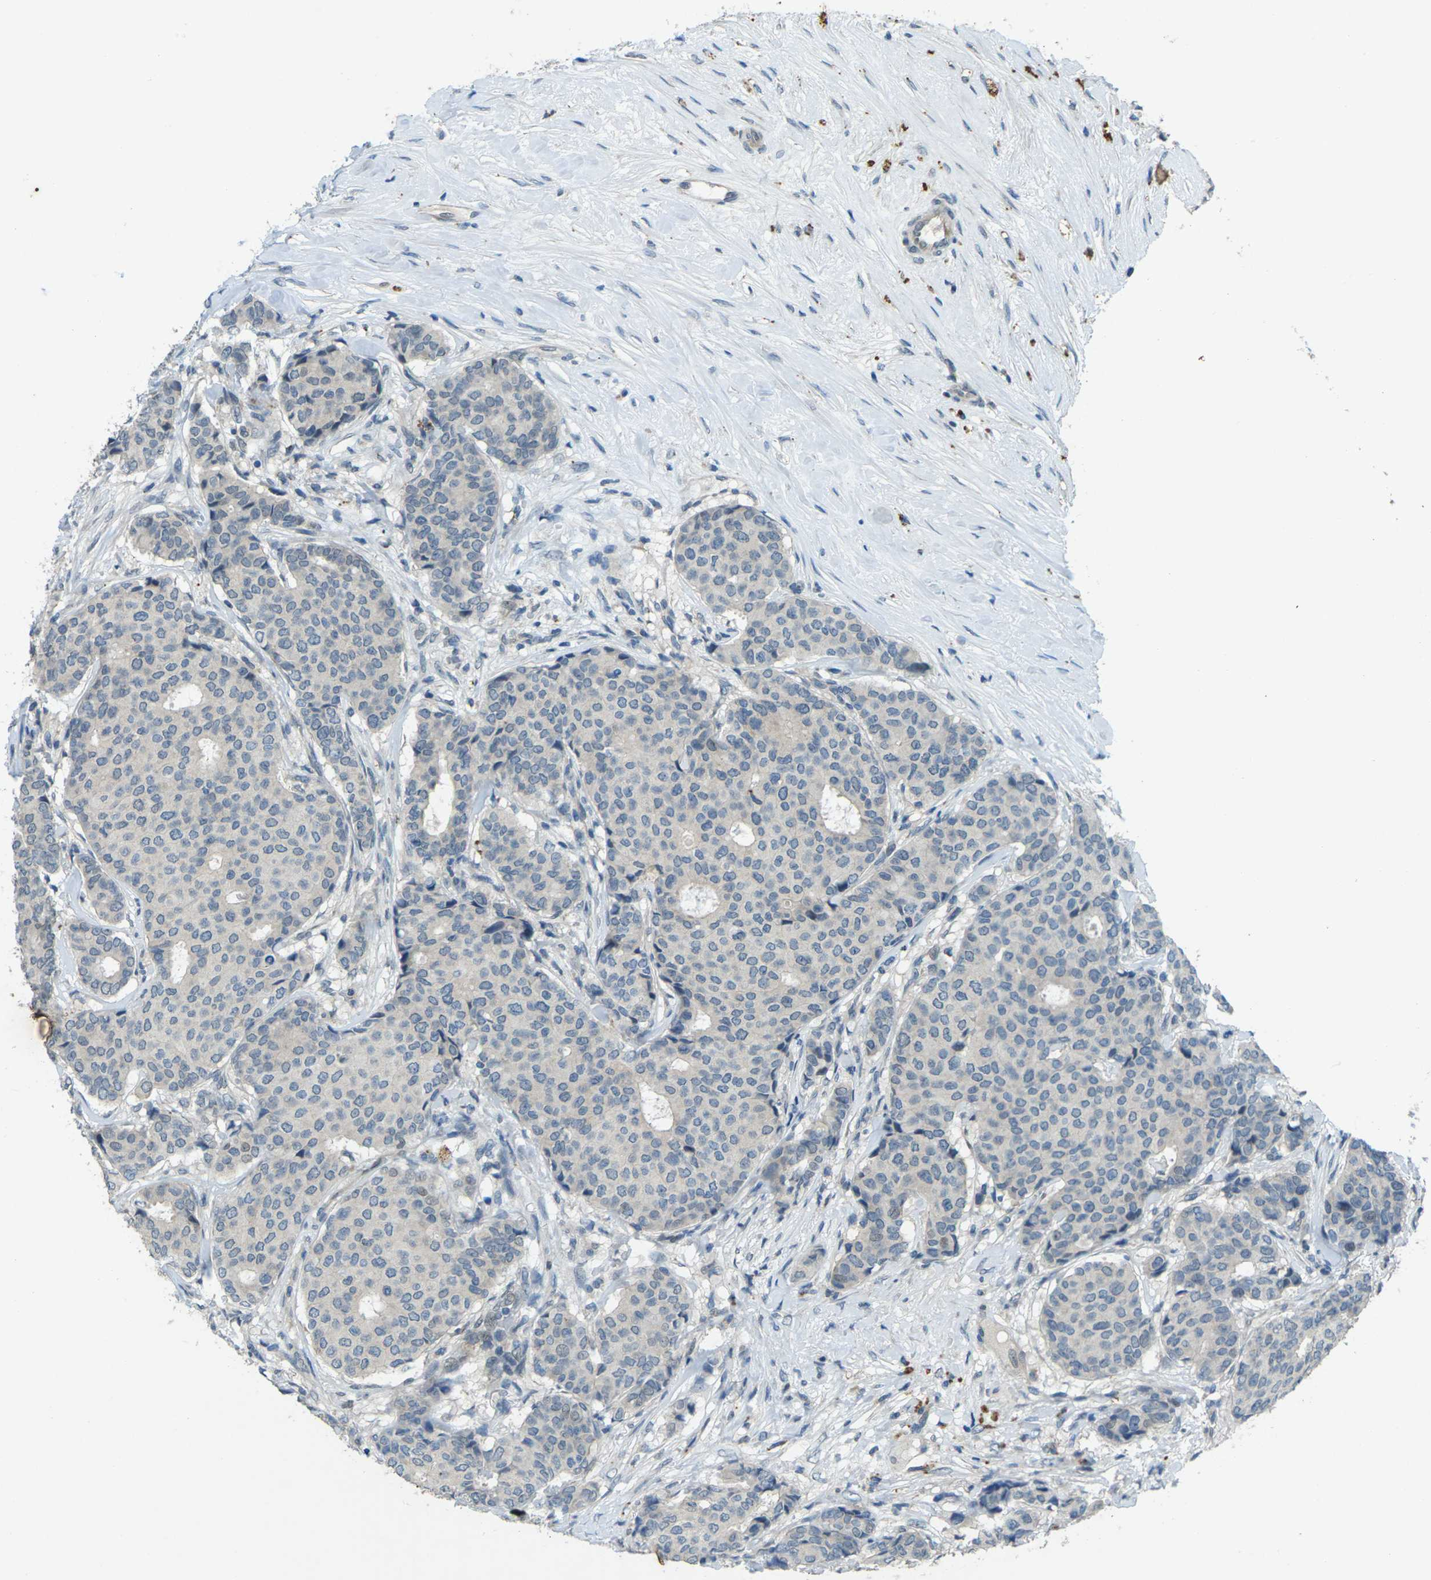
{"staining": {"intensity": "negative", "quantity": "none", "location": "none"}, "tissue": "breast cancer", "cell_type": "Tumor cells", "image_type": "cancer", "snomed": [{"axis": "morphology", "description": "Duct carcinoma"}, {"axis": "topography", "description": "Breast"}], "caption": "Breast cancer was stained to show a protein in brown. There is no significant positivity in tumor cells.", "gene": "SIGLEC14", "patient": {"sex": "female", "age": 75}}